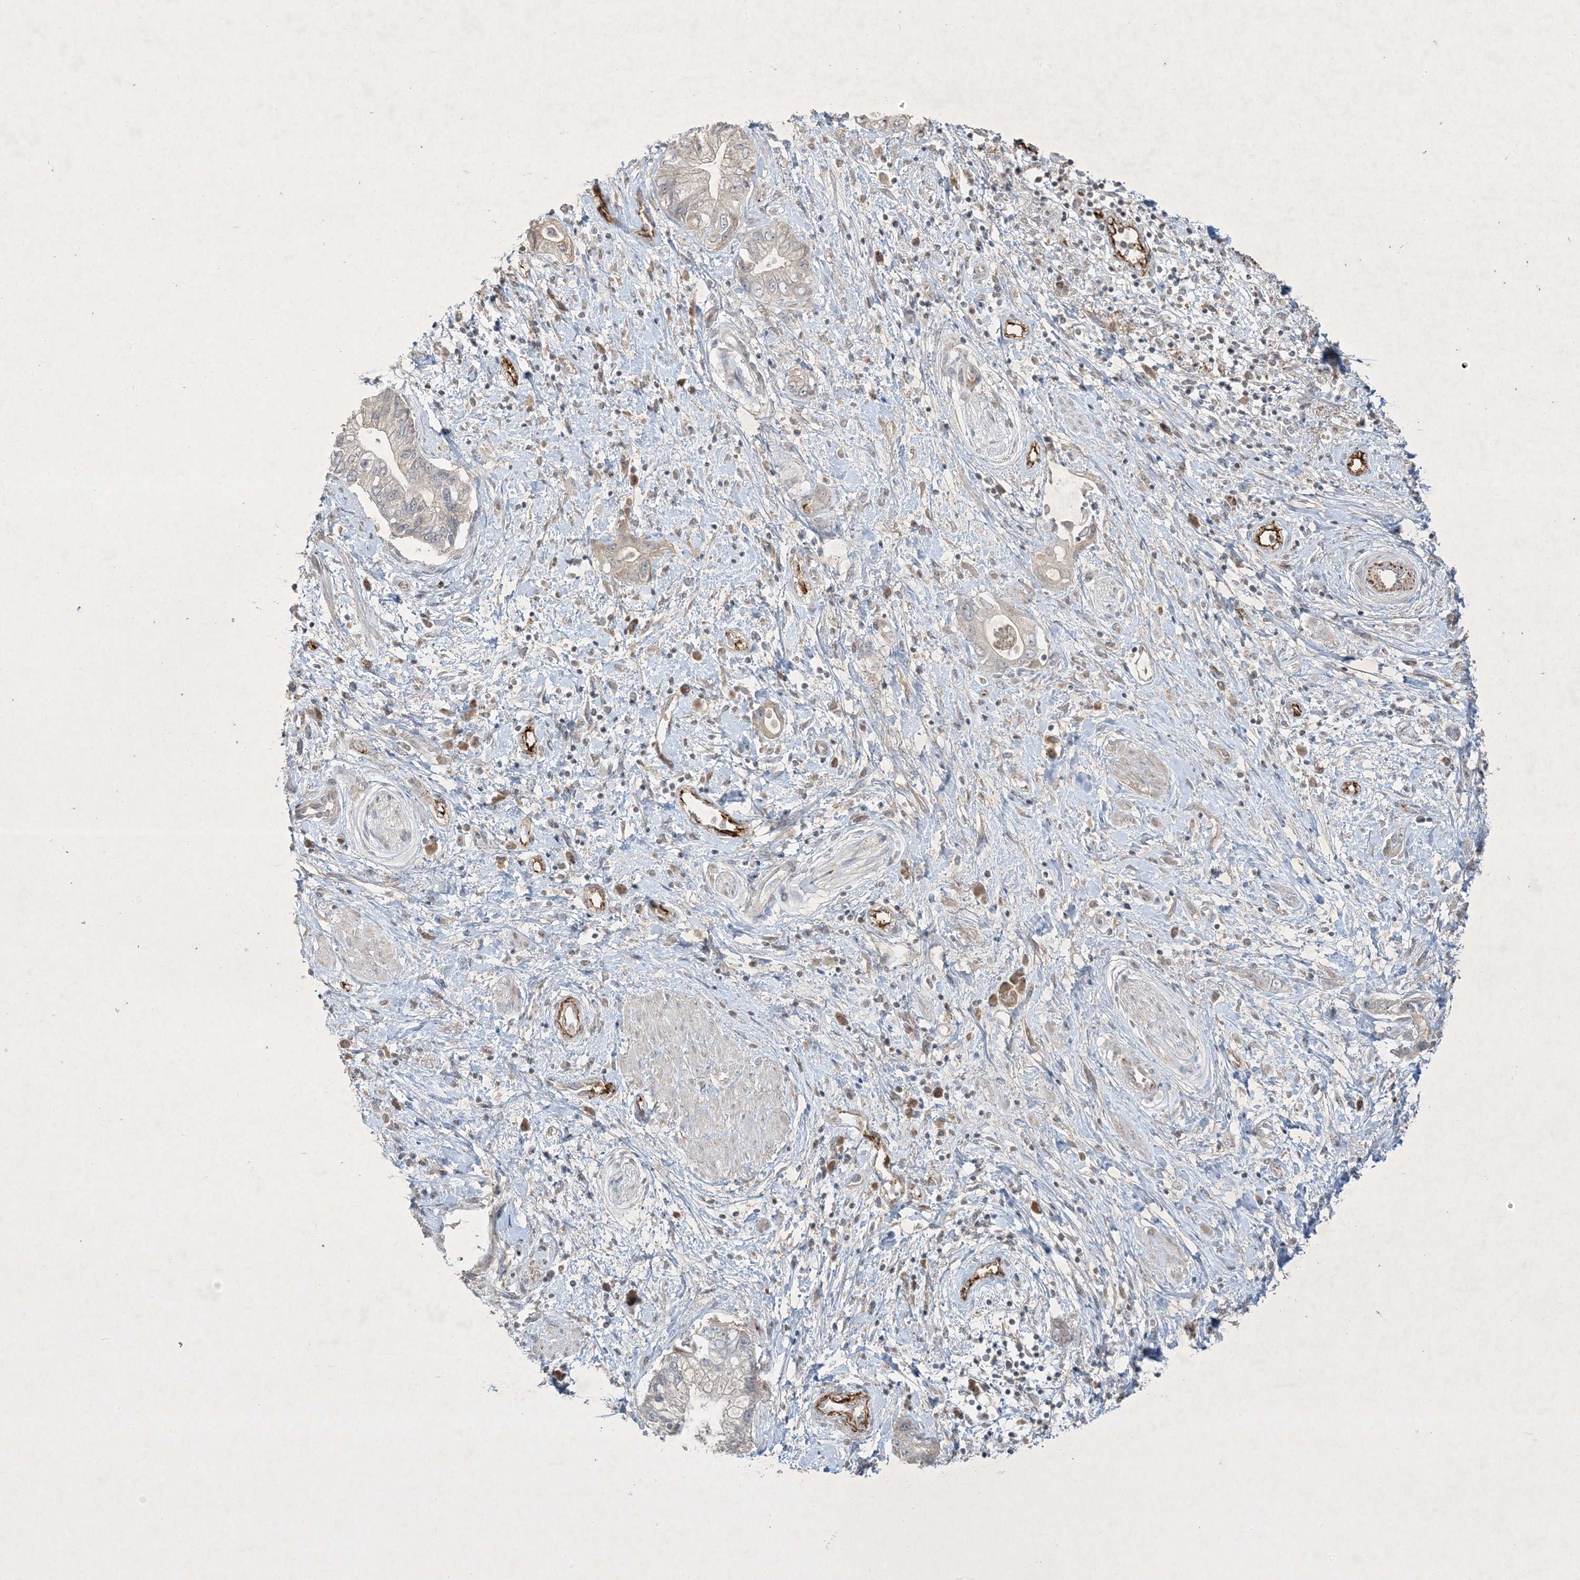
{"staining": {"intensity": "negative", "quantity": "none", "location": "none"}, "tissue": "pancreatic cancer", "cell_type": "Tumor cells", "image_type": "cancer", "snomed": [{"axis": "morphology", "description": "Adenocarcinoma, NOS"}, {"axis": "topography", "description": "Pancreas"}], "caption": "A micrograph of human pancreatic cancer (adenocarcinoma) is negative for staining in tumor cells.", "gene": "PRSS36", "patient": {"sex": "female", "age": 73}}